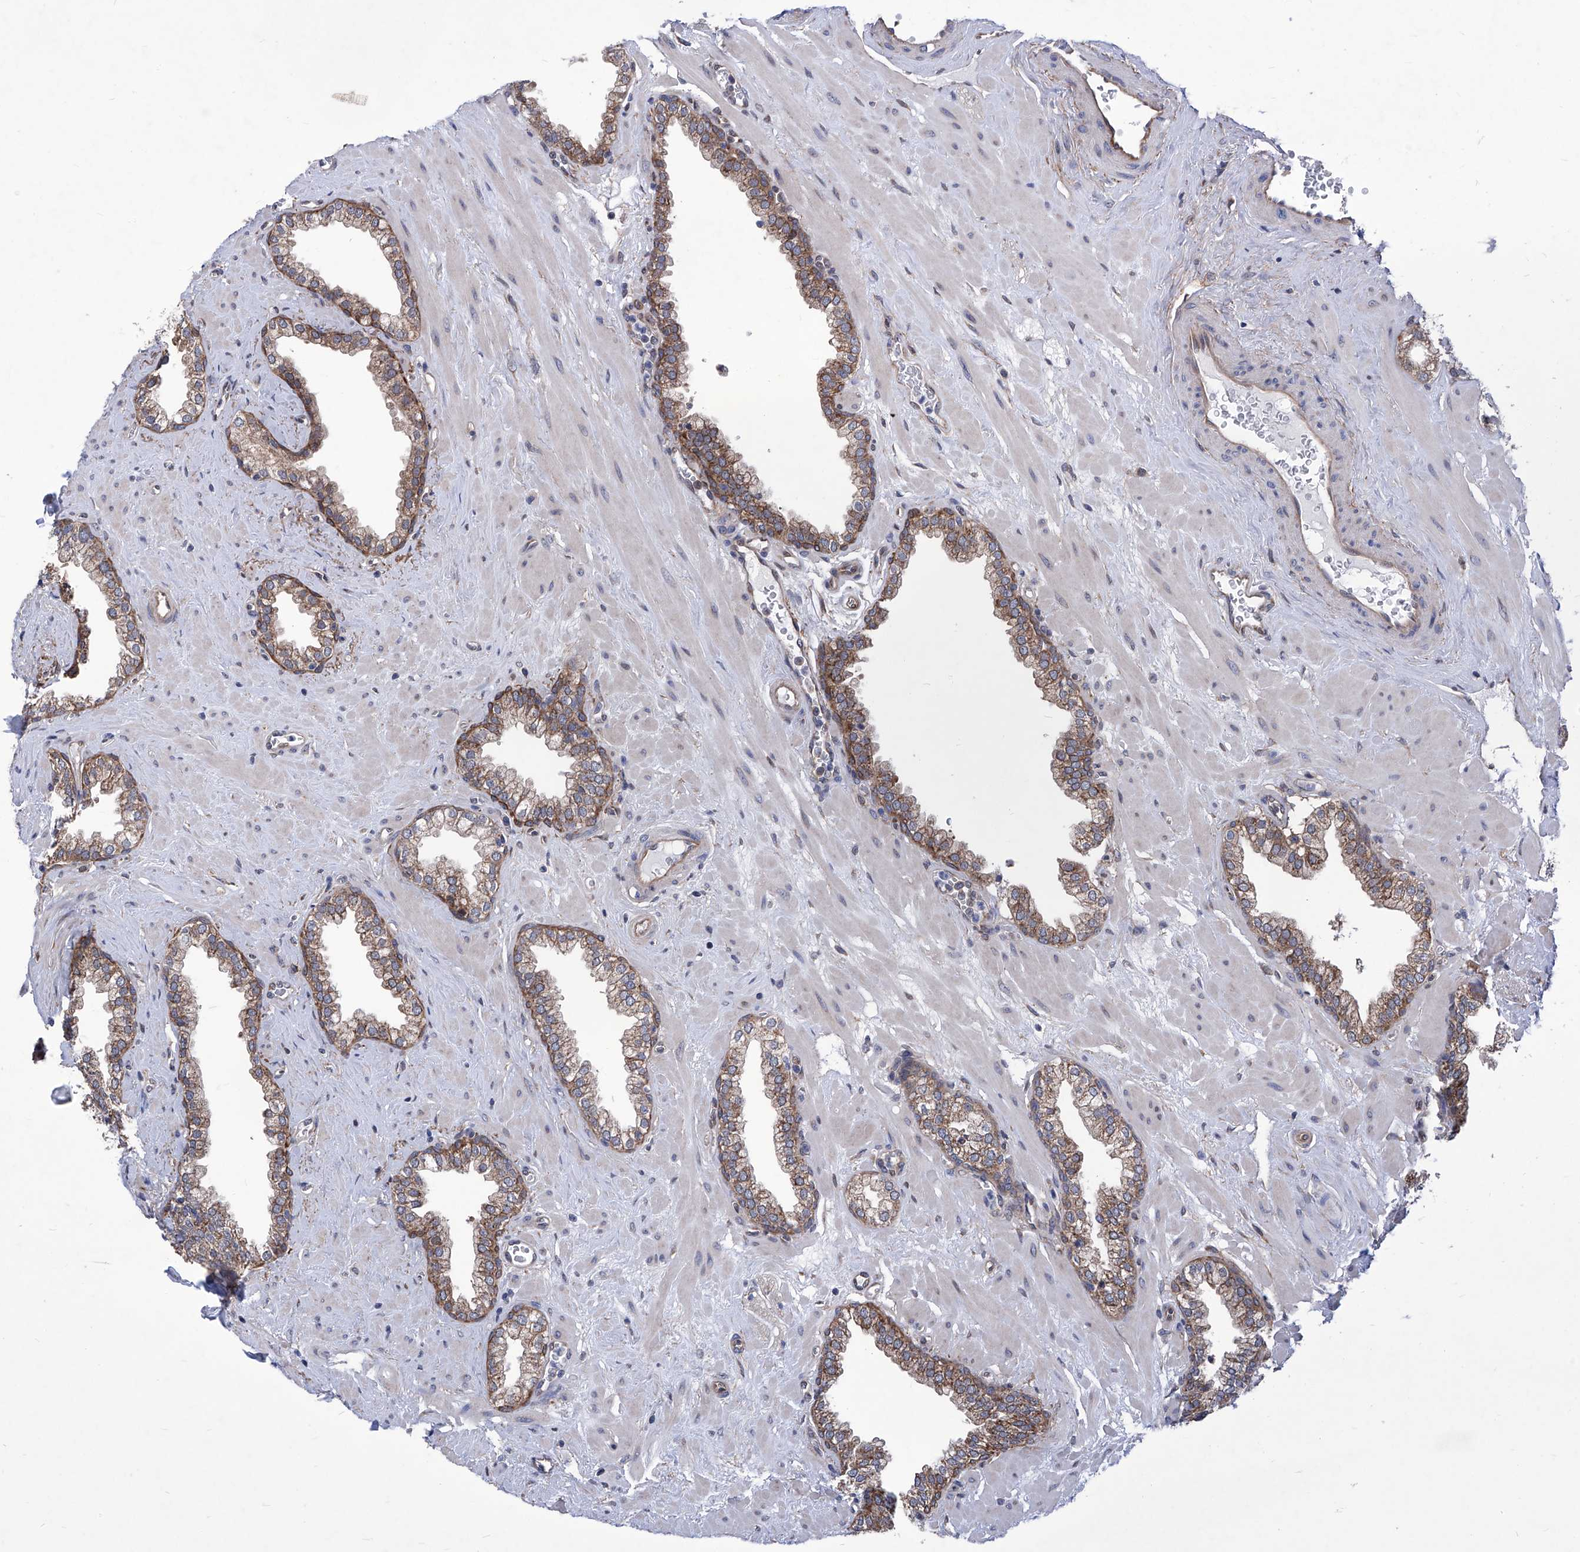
{"staining": {"intensity": "moderate", "quantity": "25%-75%", "location": "cytoplasmic/membranous"}, "tissue": "prostate", "cell_type": "Glandular cells", "image_type": "normal", "snomed": [{"axis": "morphology", "description": "Normal tissue, NOS"}, {"axis": "morphology", "description": "Urothelial carcinoma, Low grade"}, {"axis": "topography", "description": "Urinary bladder"}, {"axis": "topography", "description": "Prostate"}], "caption": "Brown immunohistochemical staining in benign prostate displays moderate cytoplasmic/membranous positivity in about 25%-75% of glandular cells.", "gene": "KTI12", "patient": {"sex": "male", "age": 60}}